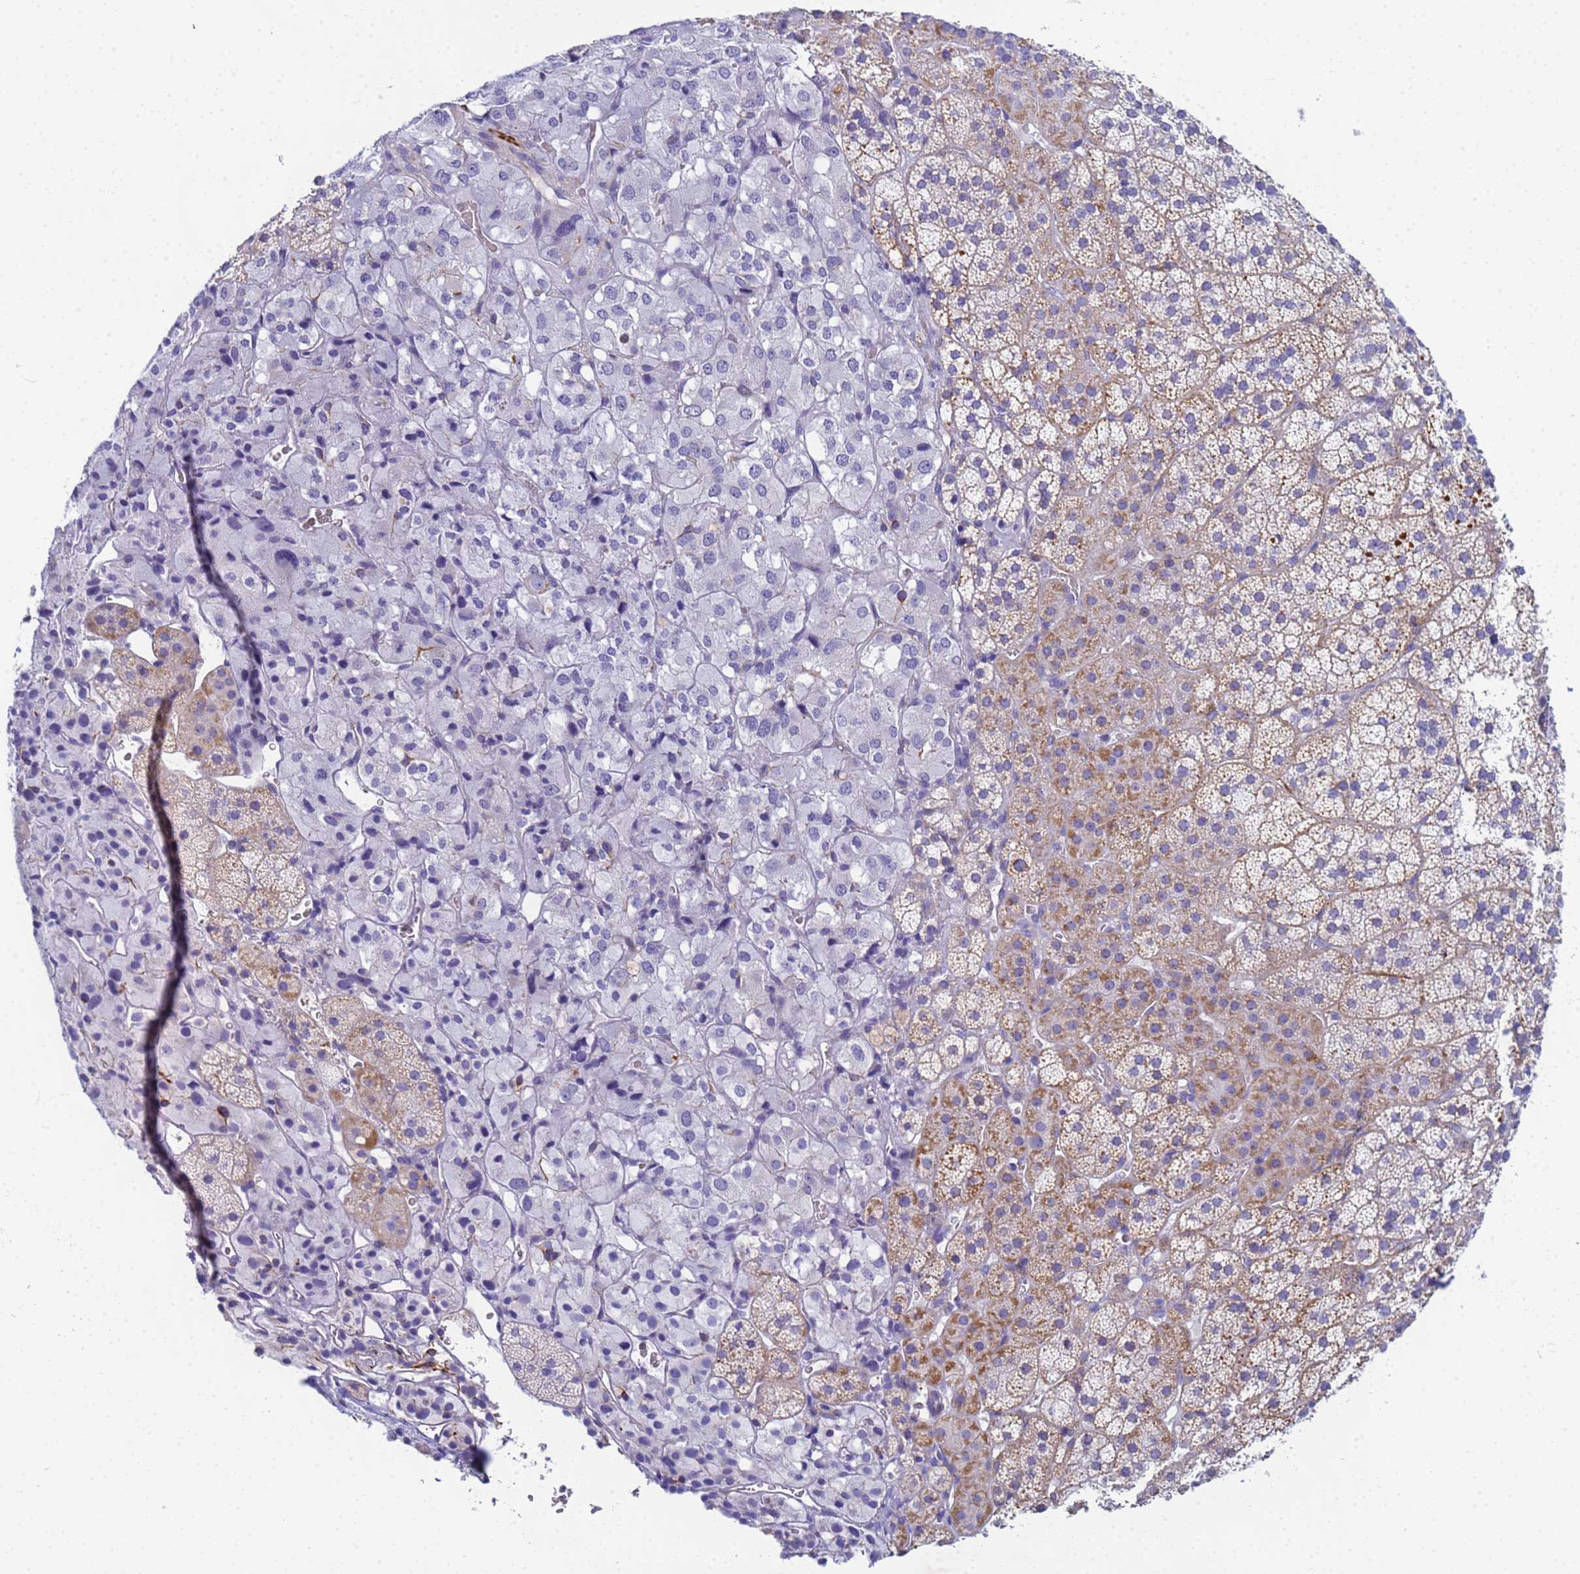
{"staining": {"intensity": "moderate", "quantity": "<25%", "location": "cytoplasmic/membranous"}, "tissue": "adrenal gland", "cell_type": "Glandular cells", "image_type": "normal", "snomed": [{"axis": "morphology", "description": "Normal tissue, NOS"}, {"axis": "topography", "description": "Adrenal gland"}], "caption": "Moderate cytoplasmic/membranous protein expression is present in about <25% of glandular cells in adrenal gland.", "gene": "UBXN2B", "patient": {"sex": "female", "age": 44}}